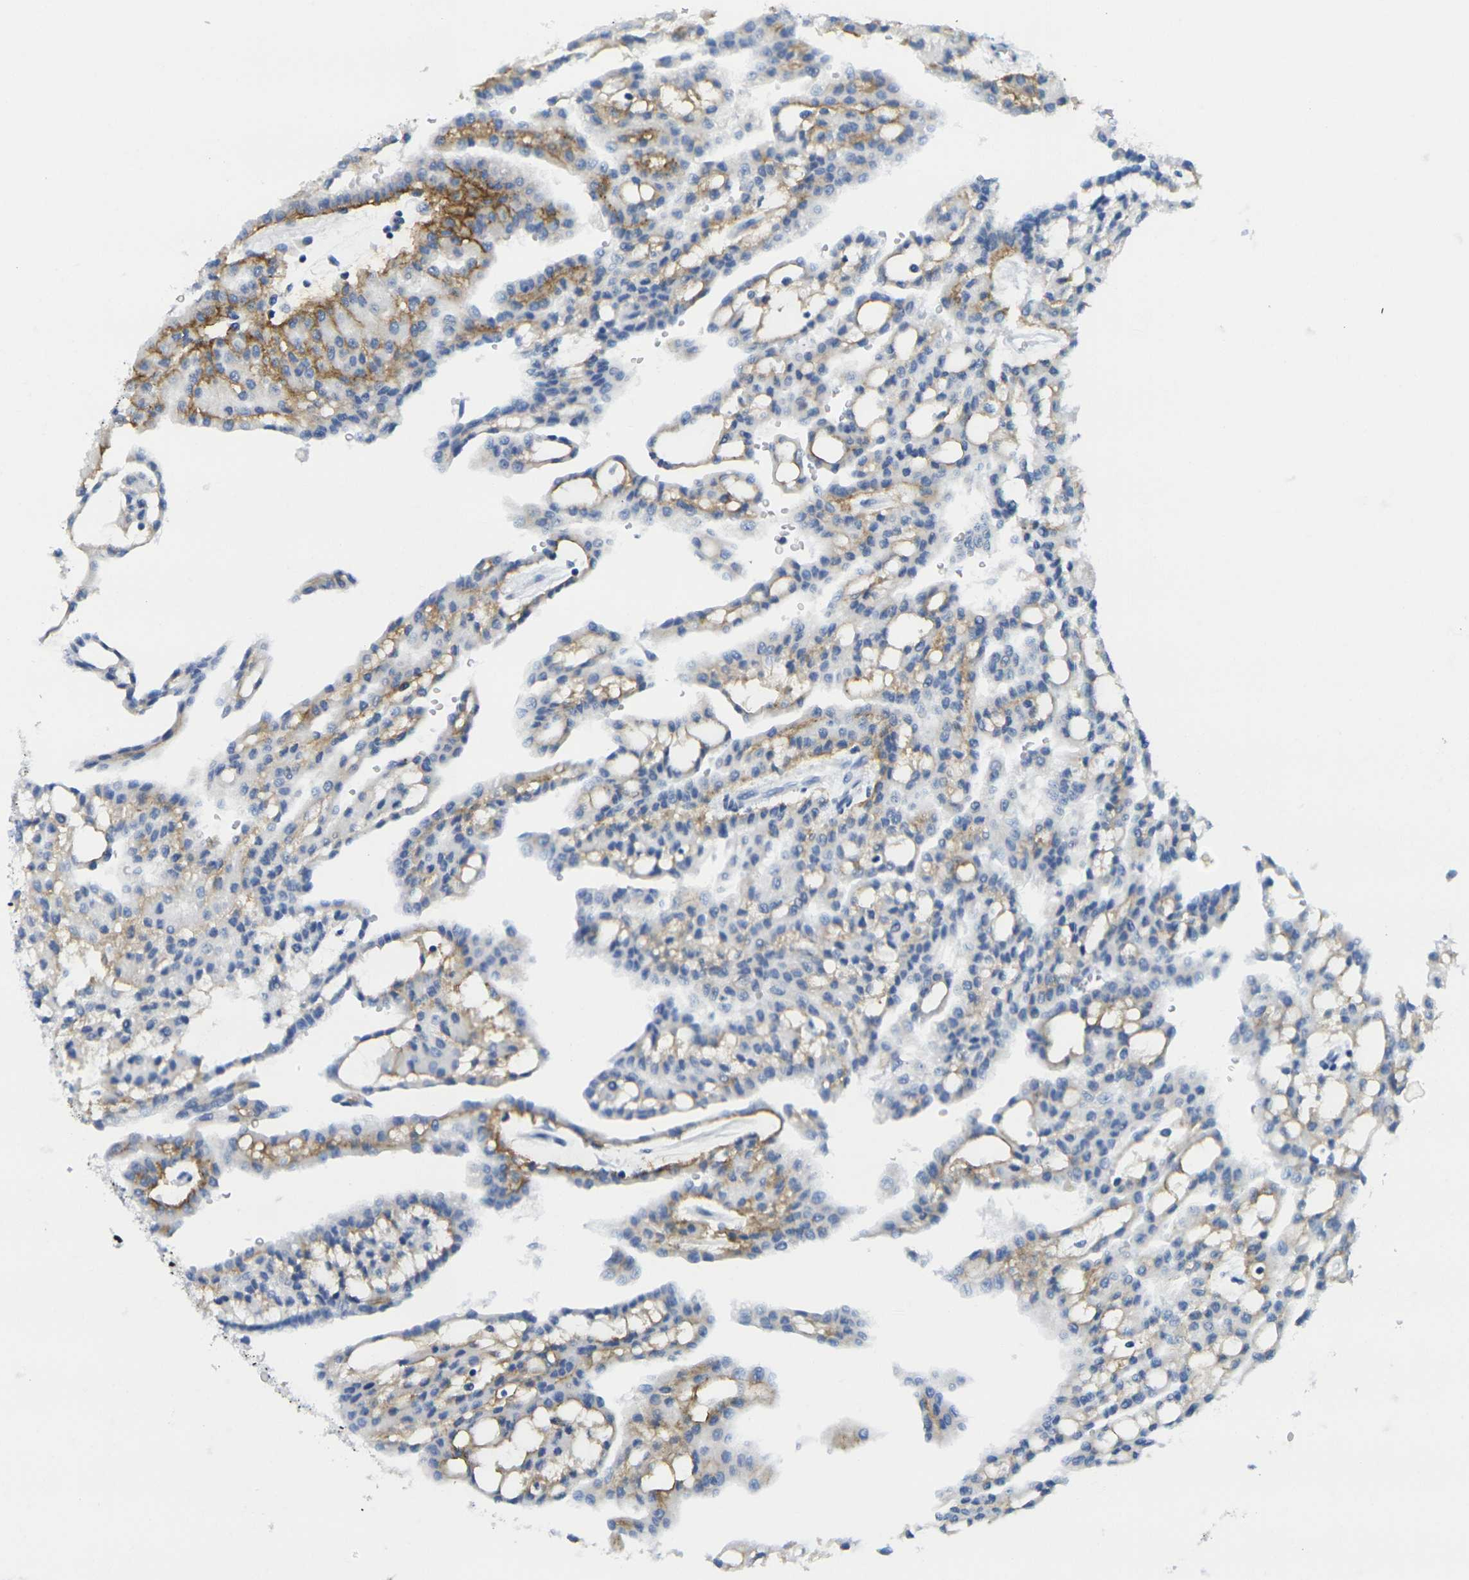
{"staining": {"intensity": "moderate", "quantity": "<25%", "location": "cytoplasmic/membranous"}, "tissue": "renal cancer", "cell_type": "Tumor cells", "image_type": "cancer", "snomed": [{"axis": "morphology", "description": "Adenocarcinoma, NOS"}, {"axis": "topography", "description": "Kidney"}], "caption": "A photomicrograph of renal cancer stained for a protein exhibits moderate cytoplasmic/membranous brown staining in tumor cells. (brown staining indicates protein expression, while blue staining denotes nuclei).", "gene": "FAM3D", "patient": {"sex": "male", "age": 63}}